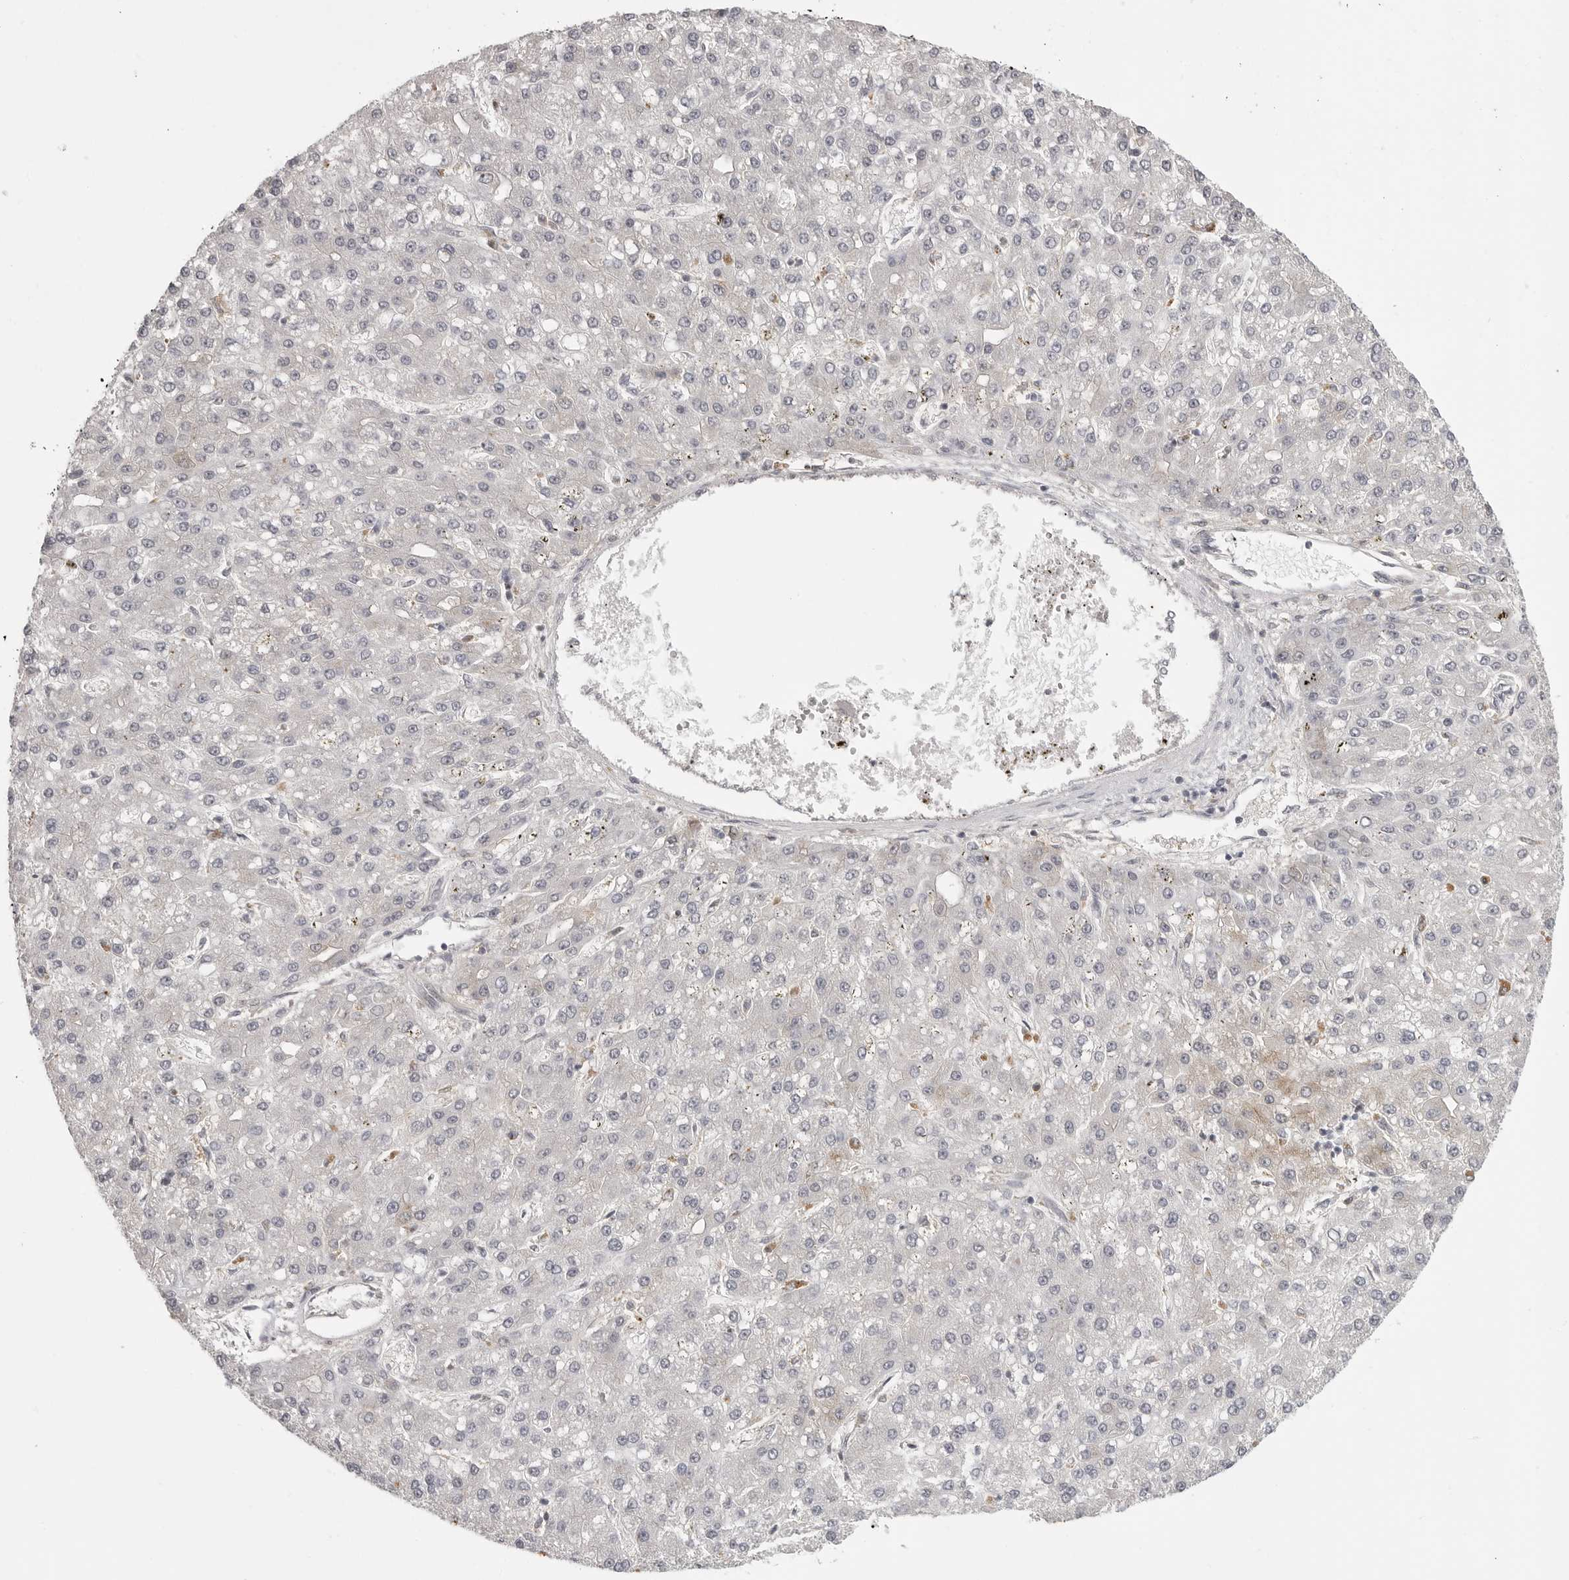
{"staining": {"intensity": "weak", "quantity": "<25%", "location": "cytoplasmic/membranous"}, "tissue": "liver cancer", "cell_type": "Tumor cells", "image_type": "cancer", "snomed": [{"axis": "morphology", "description": "Carcinoma, Hepatocellular, NOS"}, {"axis": "topography", "description": "Liver"}], "caption": "A photomicrograph of hepatocellular carcinoma (liver) stained for a protein displays no brown staining in tumor cells.", "gene": "IFNGR1", "patient": {"sex": "male", "age": 67}}